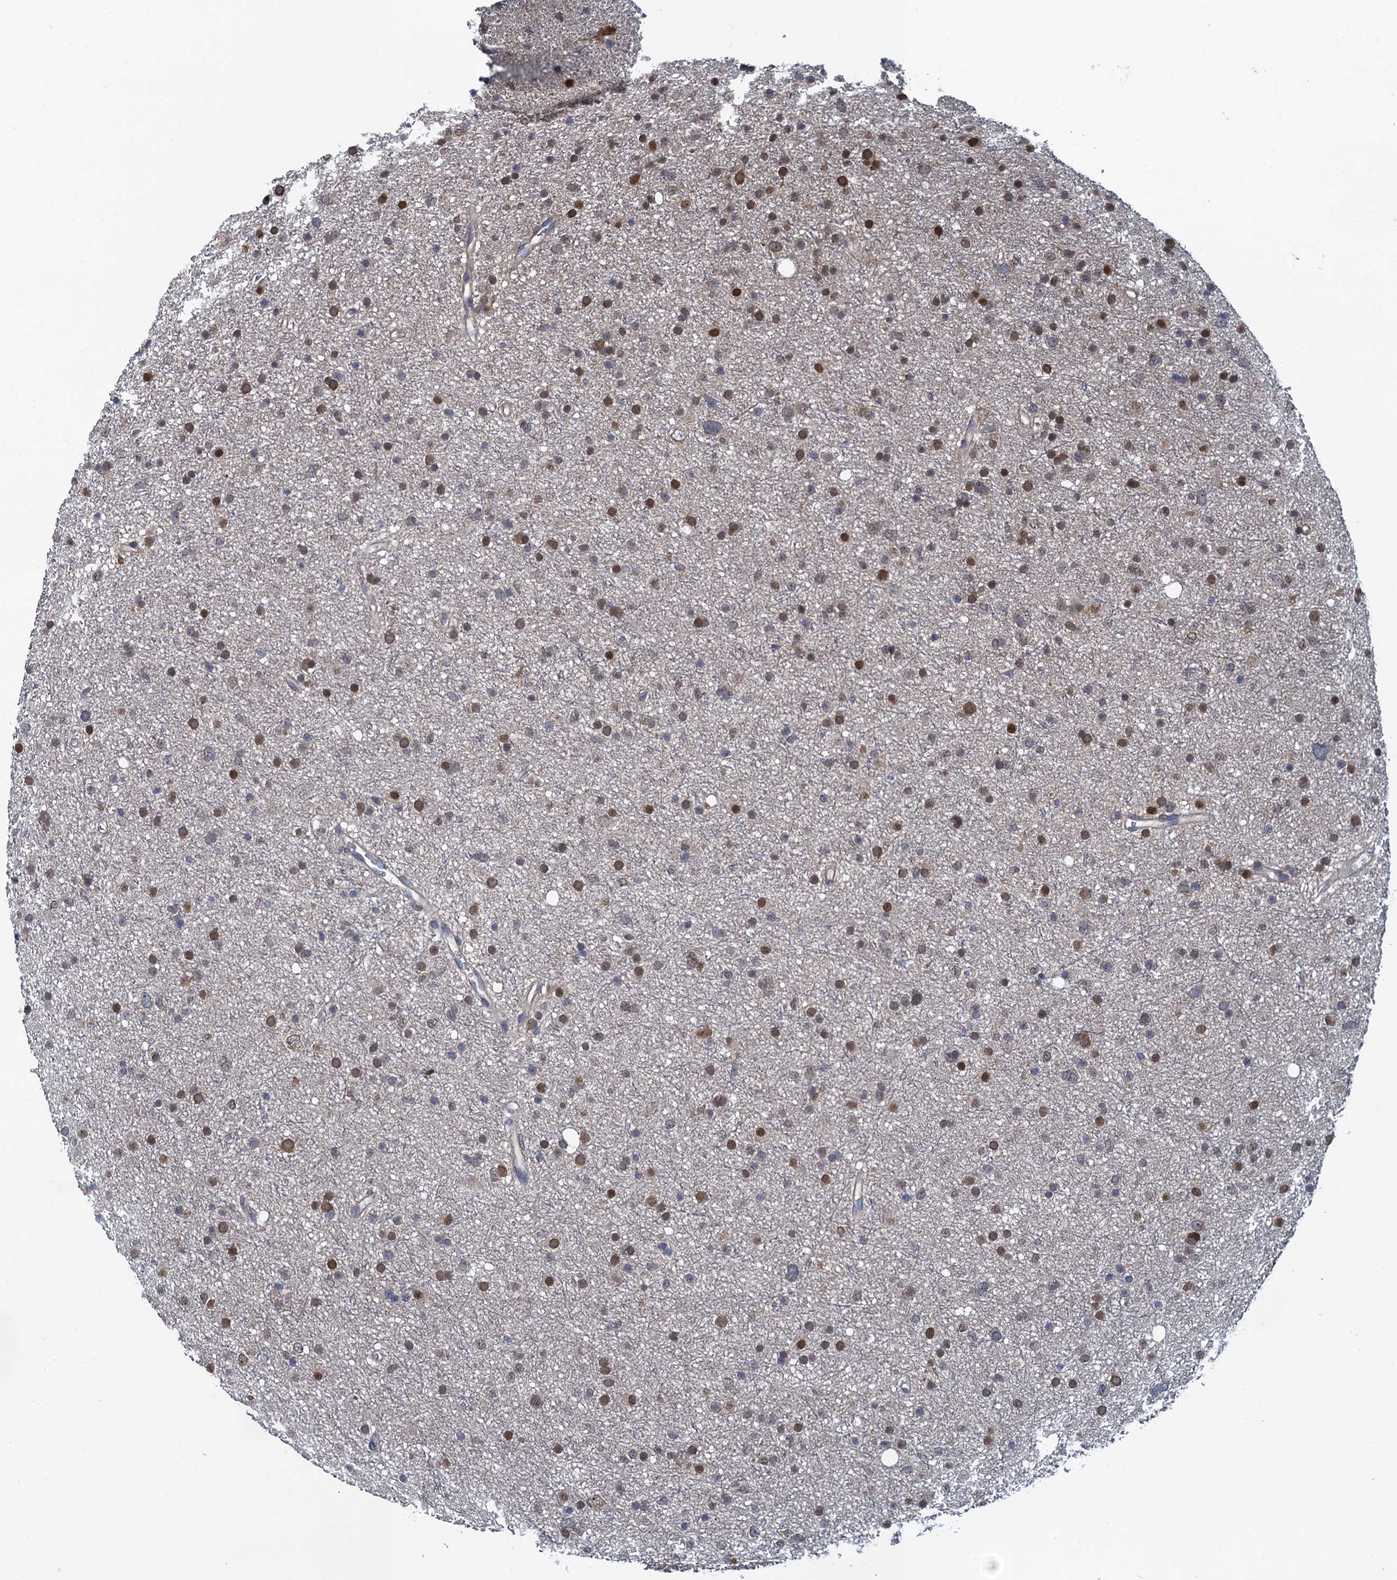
{"staining": {"intensity": "moderate", "quantity": "25%-75%", "location": "nuclear"}, "tissue": "glioma", "cell_type": "Tumor cells", "image_type": "cancer", "snomed": [{"axis": "morphology", "description": "Glioma, malignant, Low grade"}, {"axis": "topography", "description": "Cerebral cortex"}], "caption": "The micrograph demonstrates staining of glioma, revealing moderate nuclear protein positivity (brown color) within tumor cells.", "gene": "RNF125", "patient": {"sex": "female", "age": 39}}